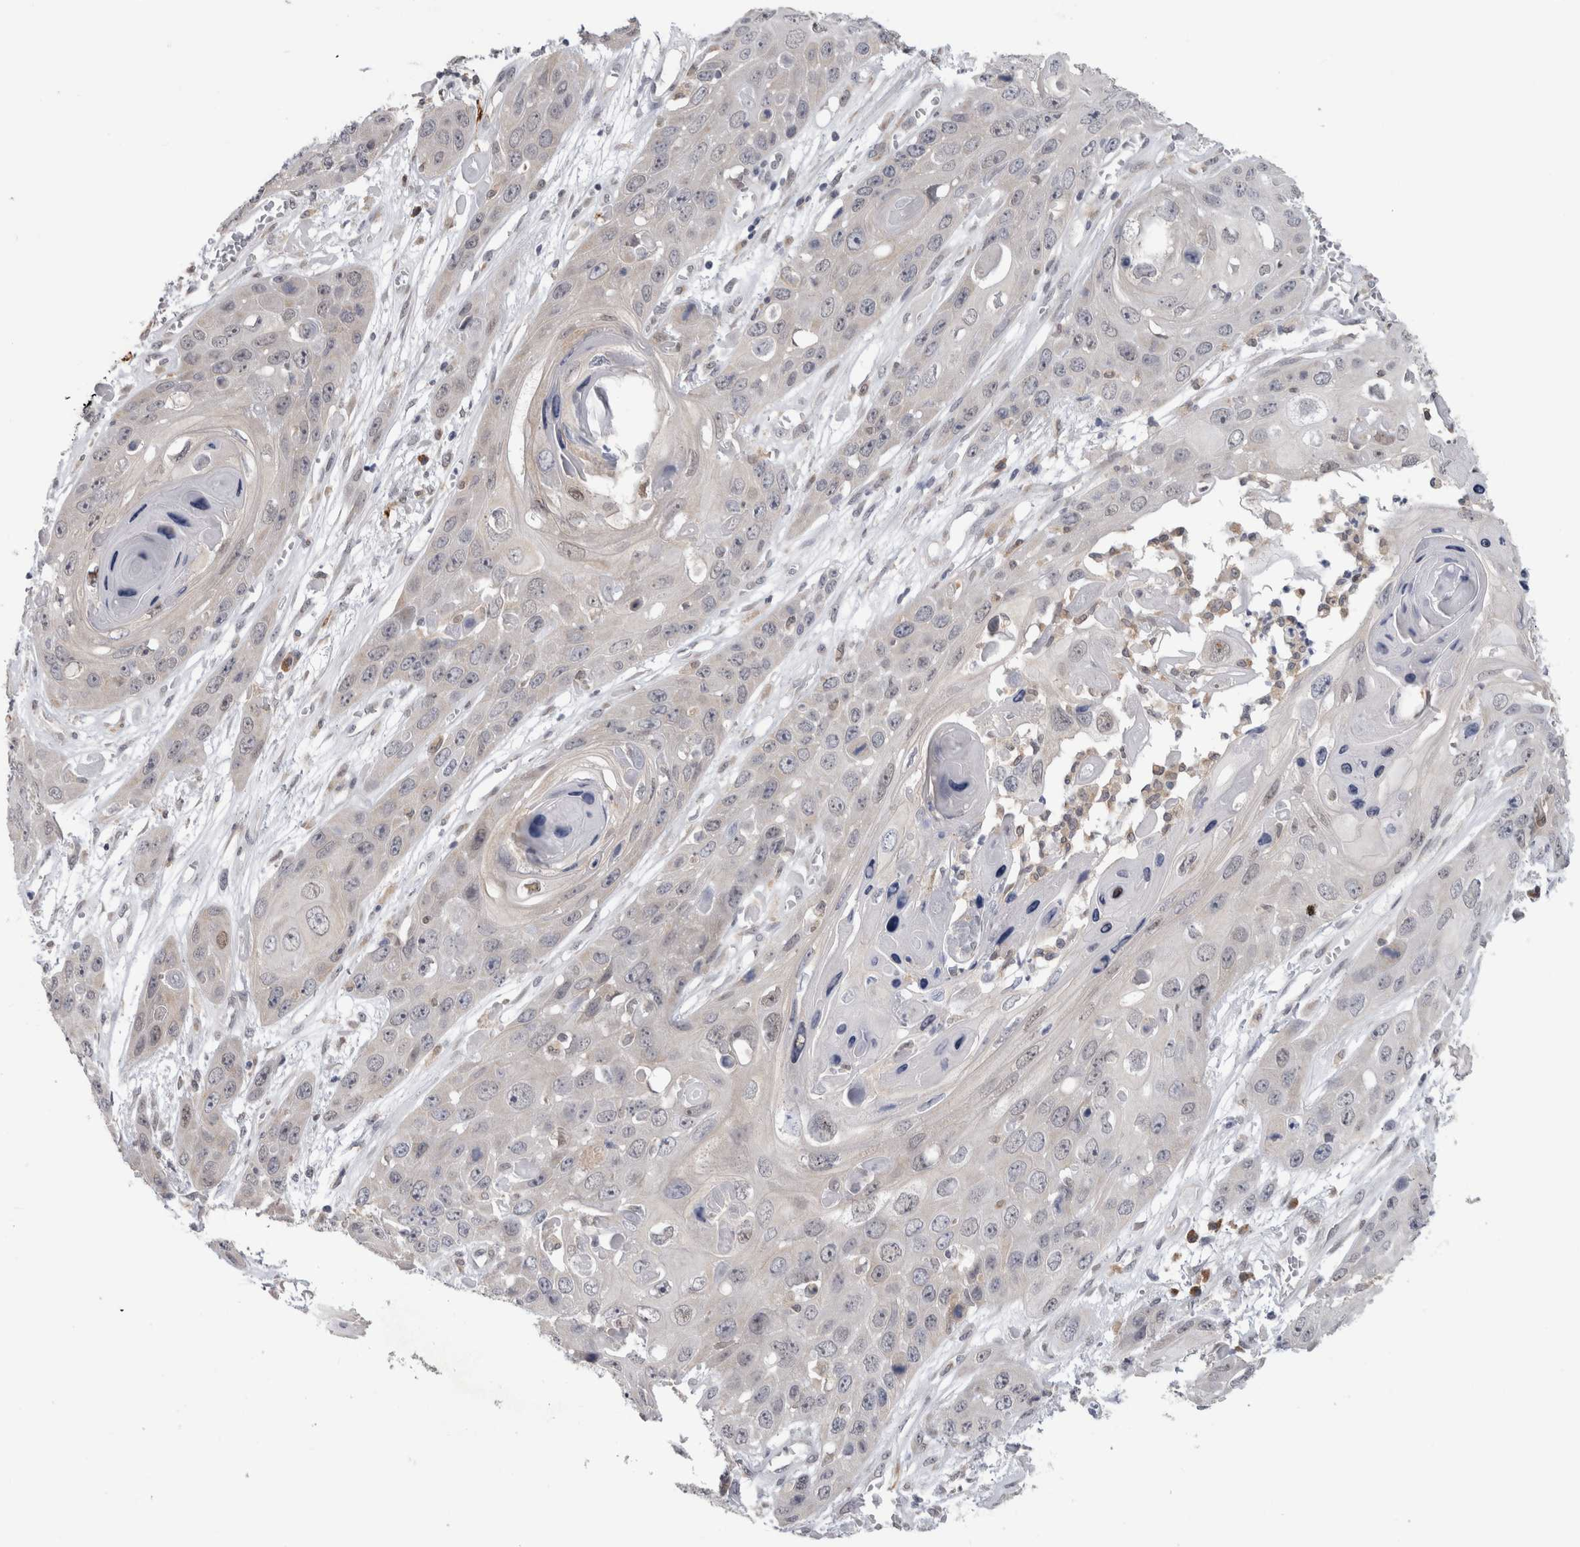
{"staining": {"intensity": "negative", "quantity": "none", "location": "none"}, "tissue": "skin cancer", "cell_type": "Tumor cells", "image_type": "cancer", "snomed": [{"axis": "morphology", "description": "Squamous cell carcinoma, NOS"}, {"axis": "topography", "description": "Skin"}], "caption": "The IHC micrograph has no significant positivity in tumor cells of skin cancer (squamous cell carcinoma) tissue.", "gene": "TMEM242", "patient": {"sex": "male", "age": 55}}